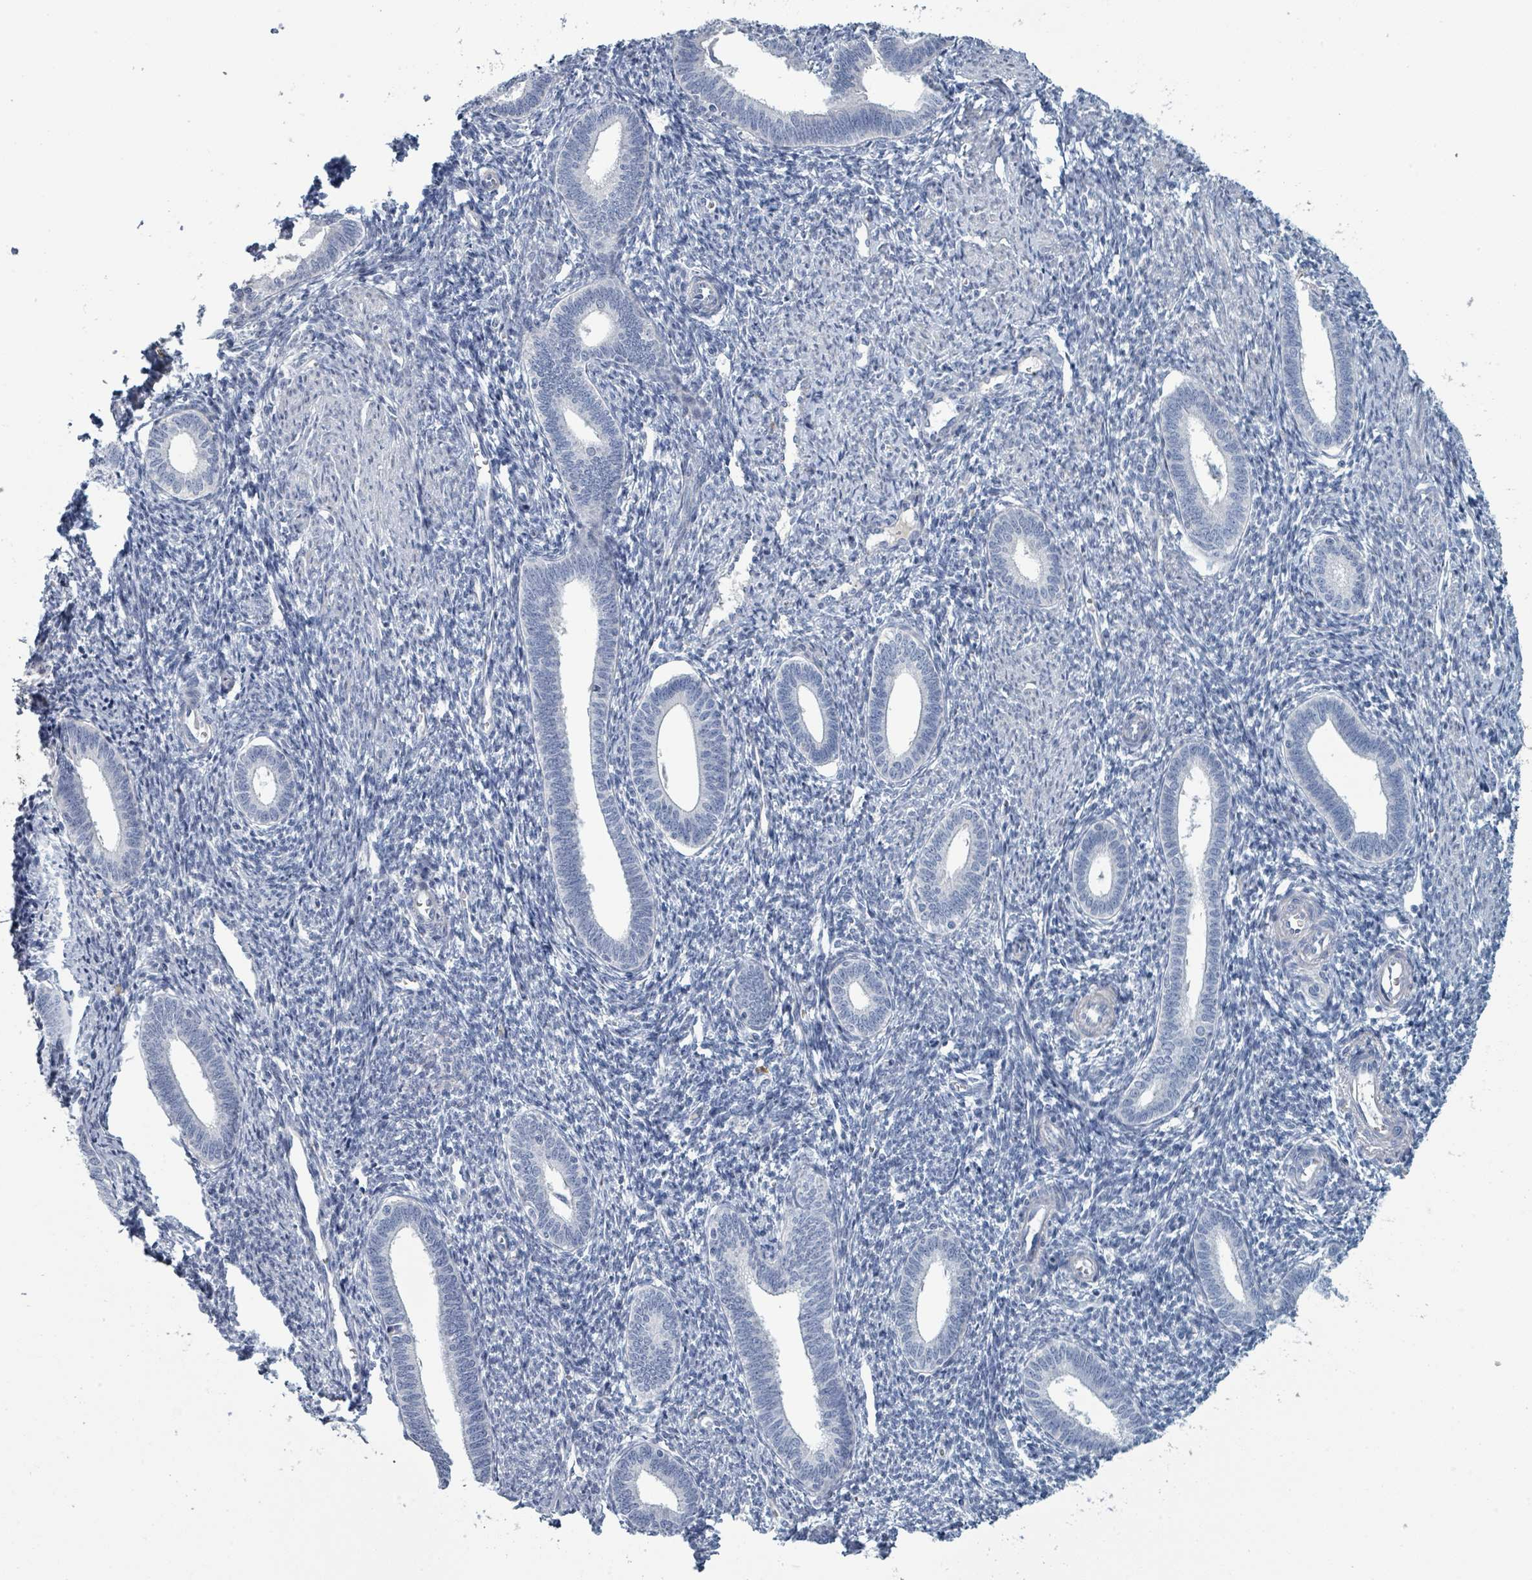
{"staining": {"intensity": "negative", "quantity": "none", "location": "none"}, "tissue": "endometrium", "cell_type": "Cells in endometrial stroma", "image_type": "normal", "snomed": [{"axis": "morphology", "description": "Normal tissue, NOS"}, {"axis": "topography", "description": "Endometrium"}], "caption": "An image of human endometrium is negative for staining in cells in endometrial stroma.", "gene": "RAB33B", "patient": {"sex": "female", "age": 41}}